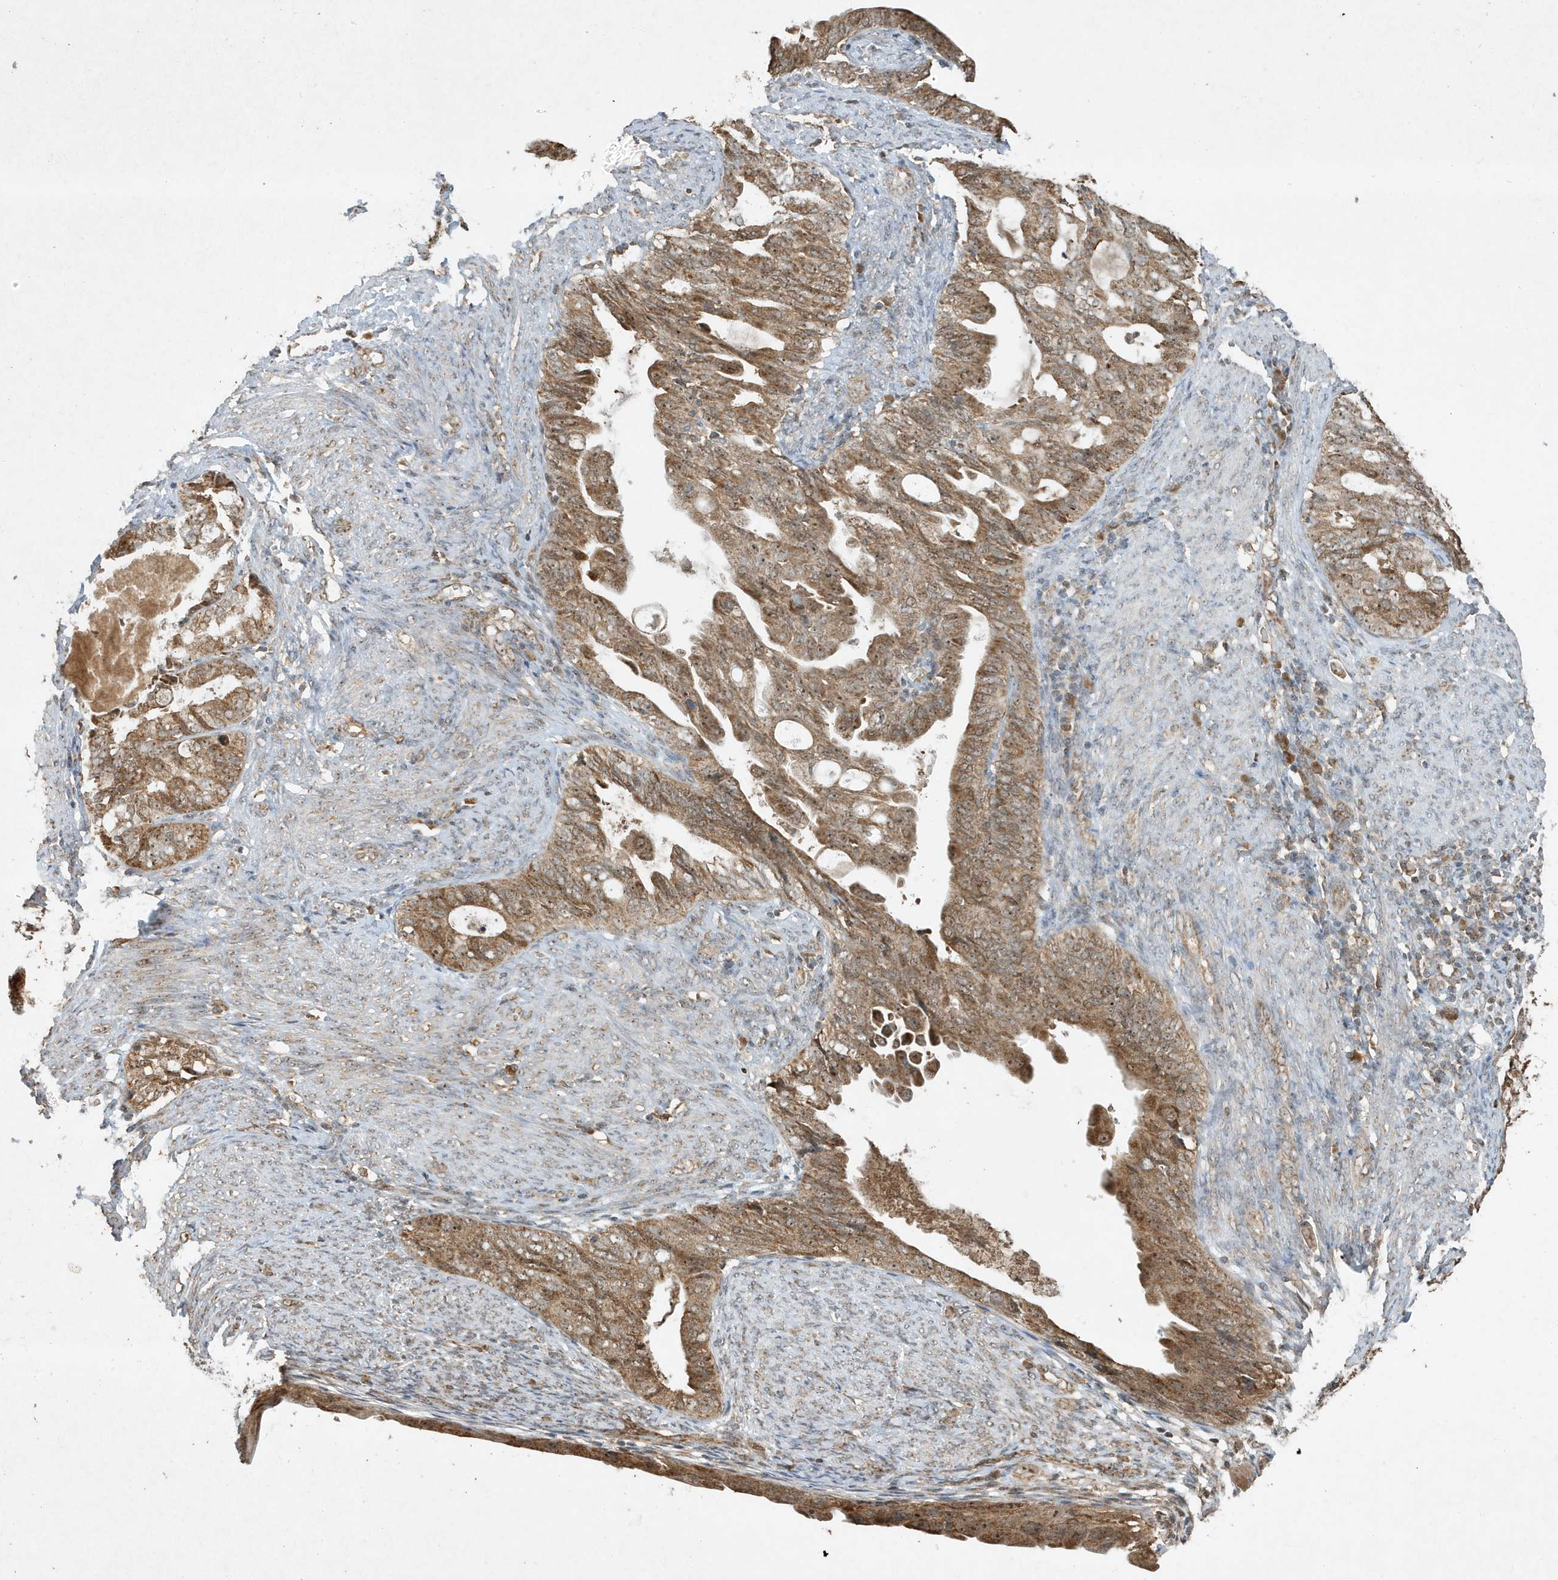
{"staining": {"intensity": "moderate", "quantity": ">75%", "location": "cytoplasmic/membranous,nuclear"}, "tissue": "endometrial cancer", "cell_type": "Tumor cells", "image_type": "cancer", "snomed": [{"axis": "morphology", "description": "Adenocarcinoma, NOS"}, {"axis": "topography", "description": "Endometrium"}], "caption": "Endometrial cancer was stained to show a protein in brown. There is medium levels of moderate cytoplasmic/membranous and nuclear positivity in about >75% of tumor cells.", "gene": "ABCB9", "patient": {"sex": "female", "age": 86}}